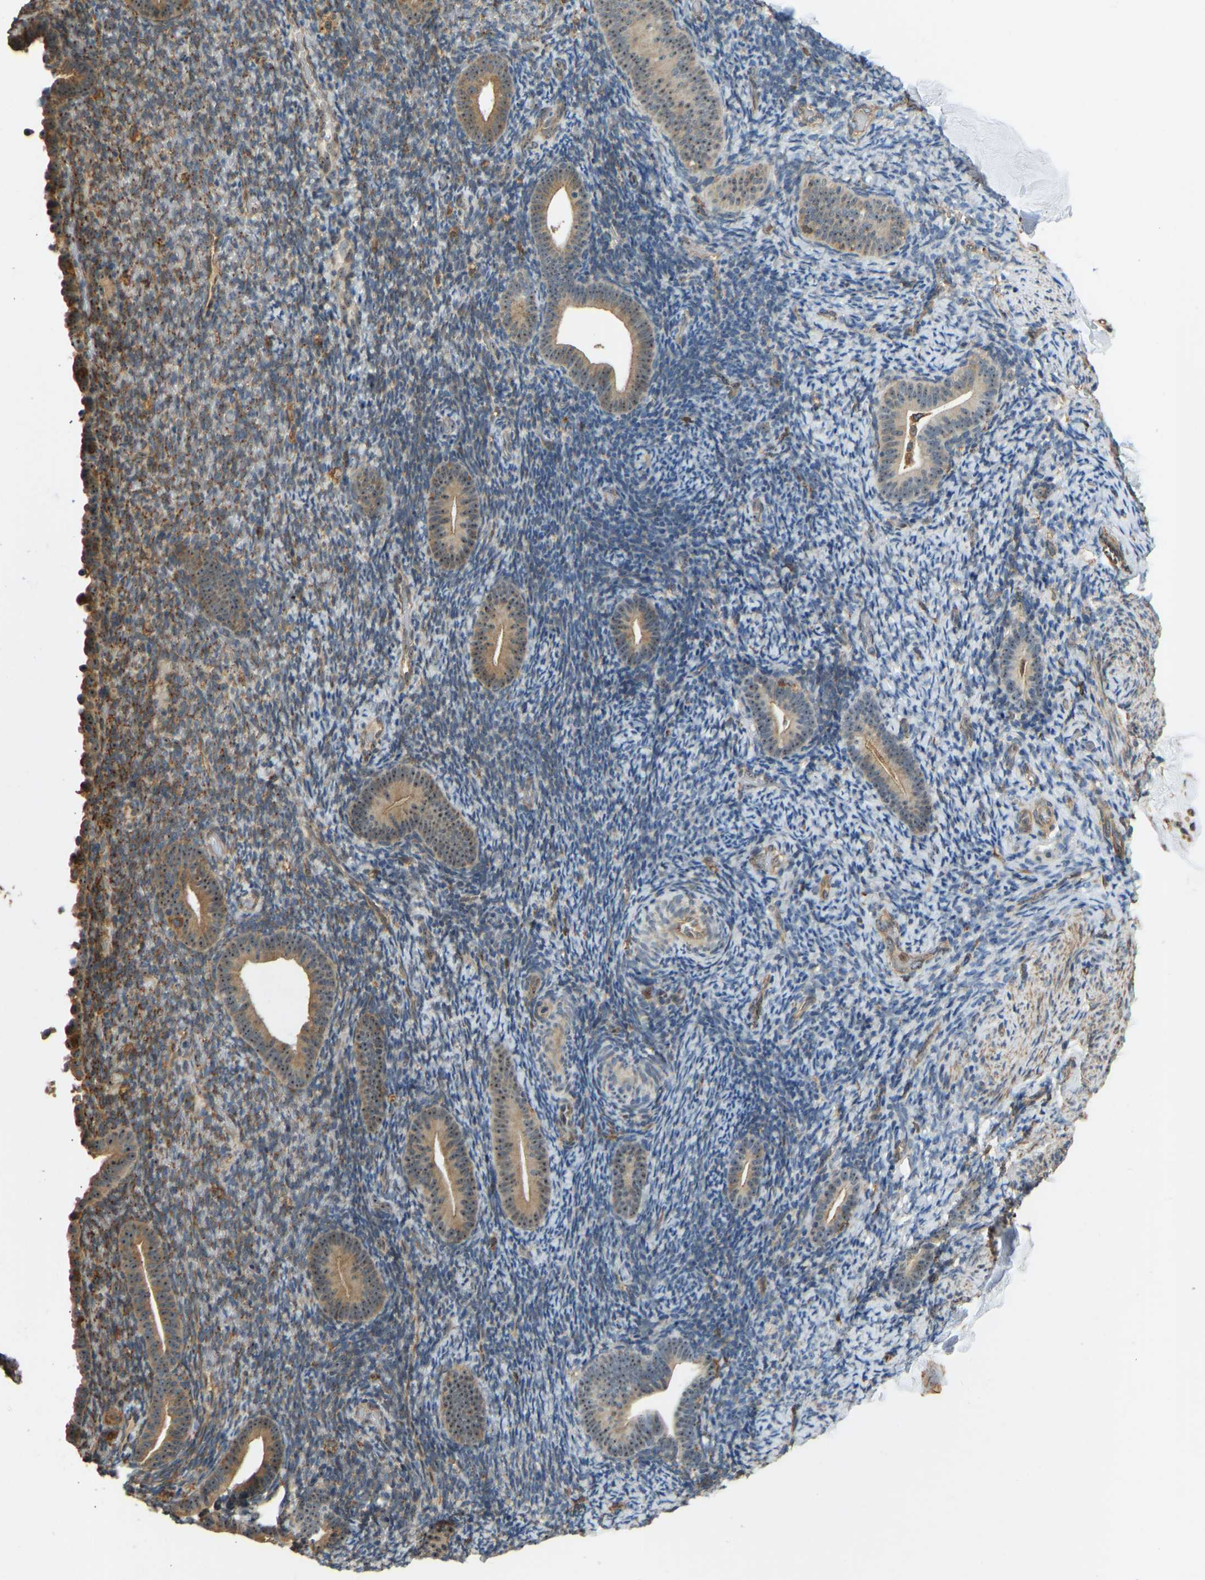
{"staining": {"intensity": "negative", "quantity": "none", "location": "none"}, "tissue": "endometrium", "cell_type": "Cells in endometrial stroma", "image_type": "normal", "snomed": [{"axis": "morphology", "description": "Normal tissue, NOS"}, {"axis": "topography", "description": "Endometrium"}], "caption": "This is an immunohistochemistry (IHC) photomicrograph of unremarkable endometrium. There is no staining in cells in endometrial stroma.", "gene": "OS9", "patient": {"sex": "female", "age": 51}}